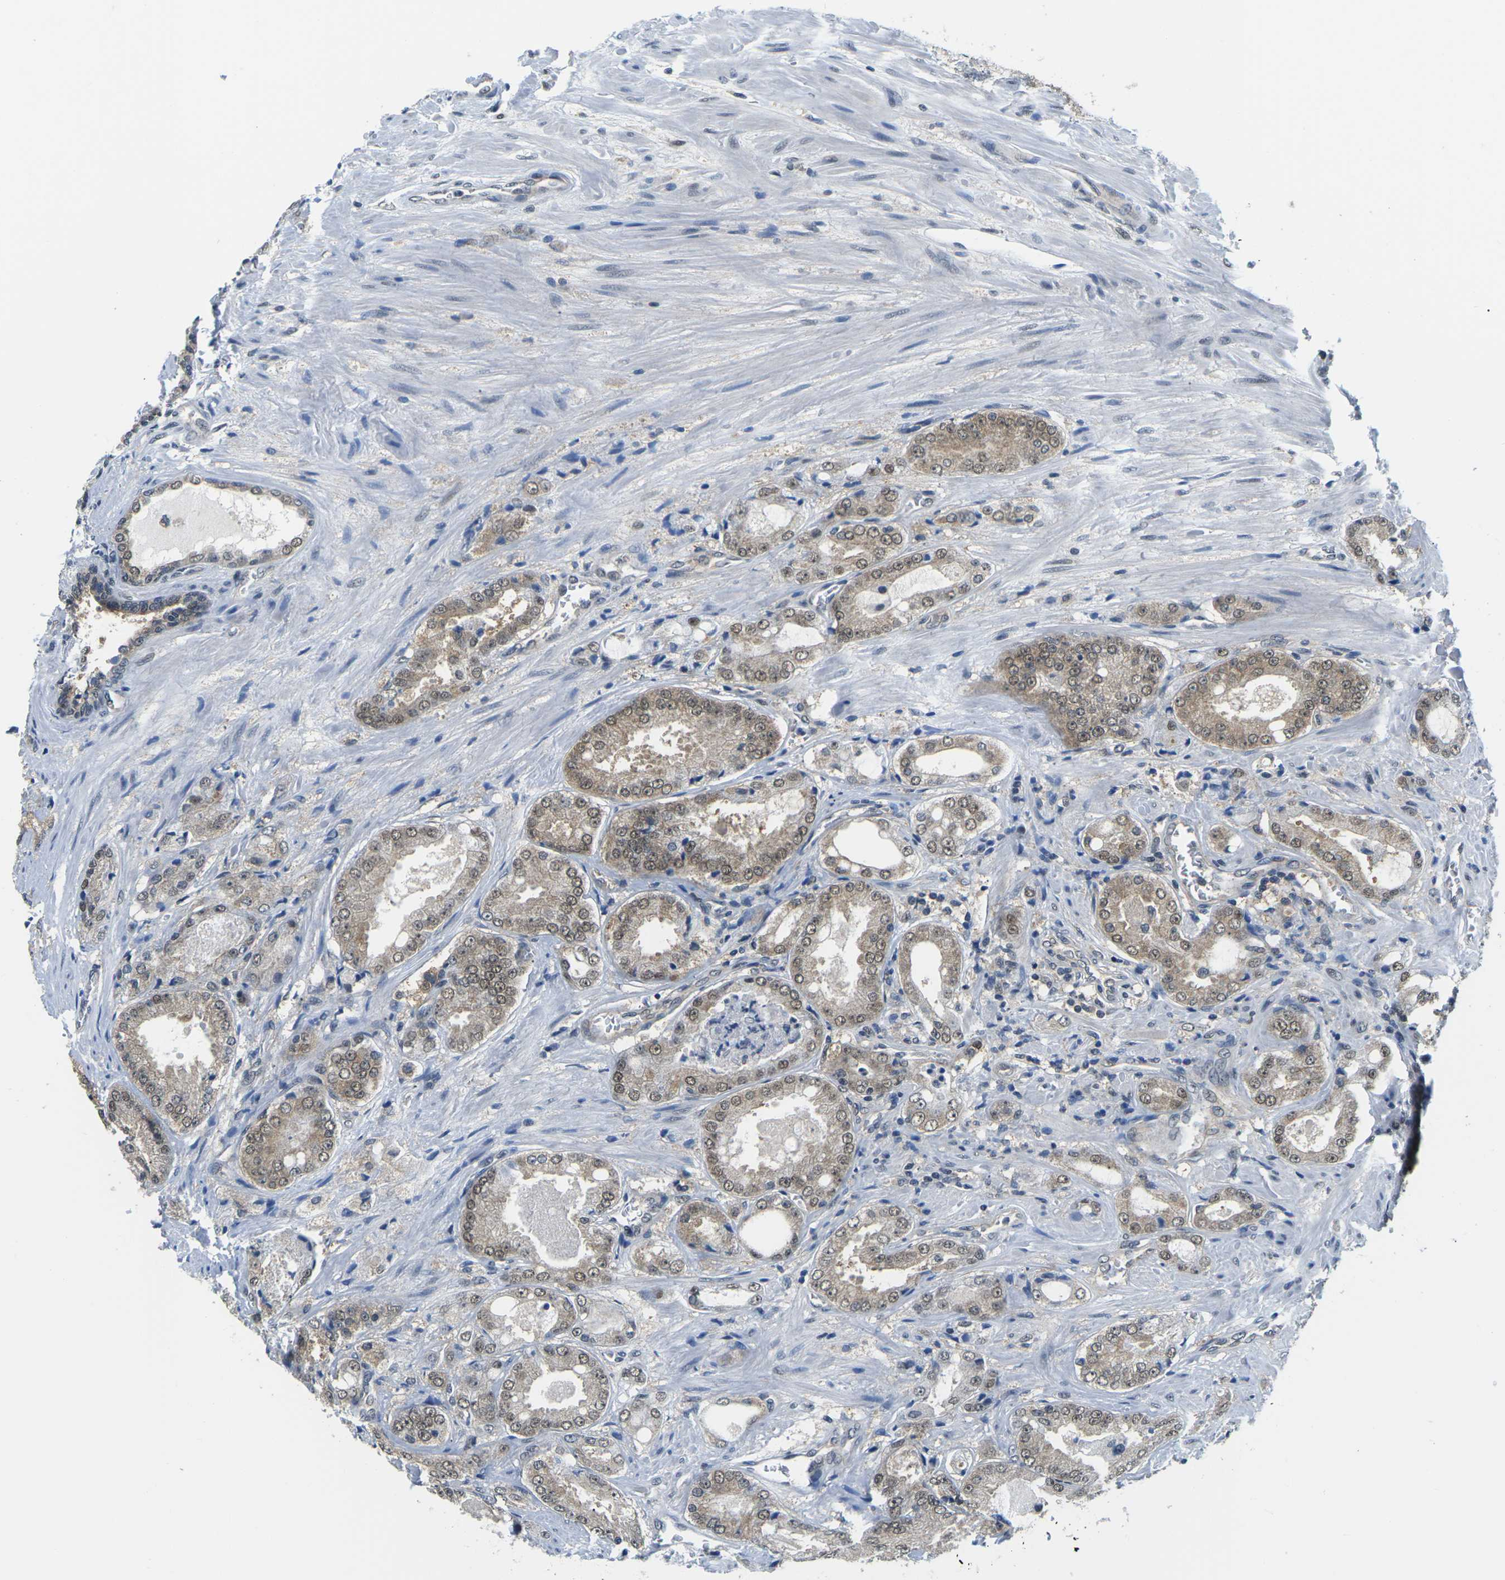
{"staining": {"intensity": "moderate", "quantity": ">75%", "location": "cytoplasmic/membranous,nuclear"}, "tissue": "prostate cancer", "cell_type": "Tumor cells", "image_type": "cancer", "snomed": [{"axis": "morphology", "description": "Adenocarcinoma, High grade"}, {"axis": "topography", "description": "Prostate"}], "caption": "Prostate cancer stained with DAB (3,3'-diaminobenzidine) IHC demonstrates medium levels of moderate cytoplasmic/membranous and nuclear staining in approximately >75% of tumor cells. The protein of interest is shown in brown color, while the nuclei are stained blue.", "gene": "UBA7", "patient": {"sex": "male", "age": 65}}